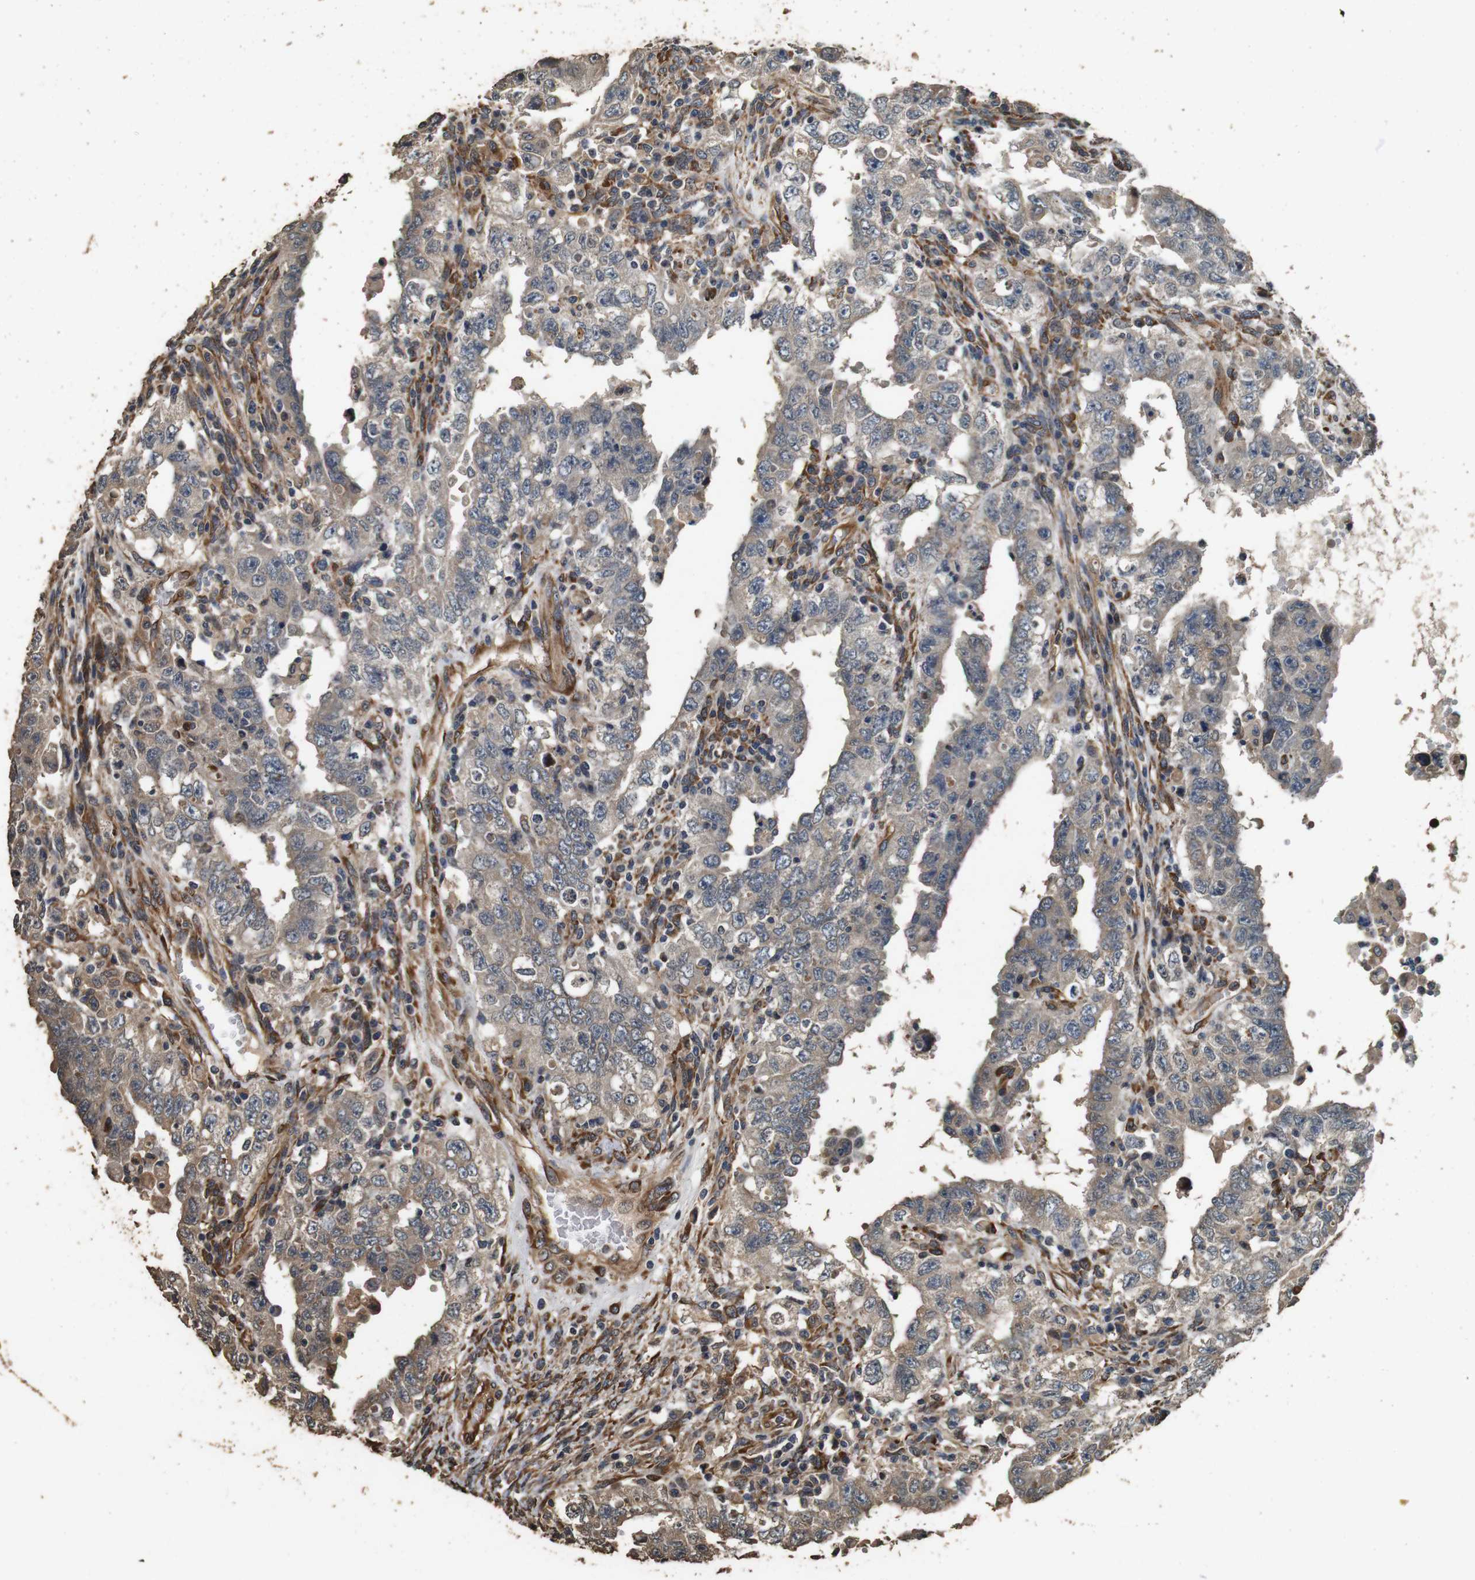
{"staining": {"intensity": "moderate", "quantity": "25%-75%", "location": "cytoplasmic/membranous"}, "tissue": "testis cancer", "cell_type": "Tumor cells", "image_type": "cancer", "snomed": [{"axis": "morphology", "description": "Carcinoma, Embryonal, NOS"}, {"axis": "topography", "description": "Testis"}], "caption": "This micrograph exhibits immunohistochemistry staining of testis cancer (embryonal carcinoma), with medium moderate cytoplasmic/membranous expression in about 25%-75% of tumor cells.", "gene": "CNPY4", "patient": {"sex": "male", "age": 26}}